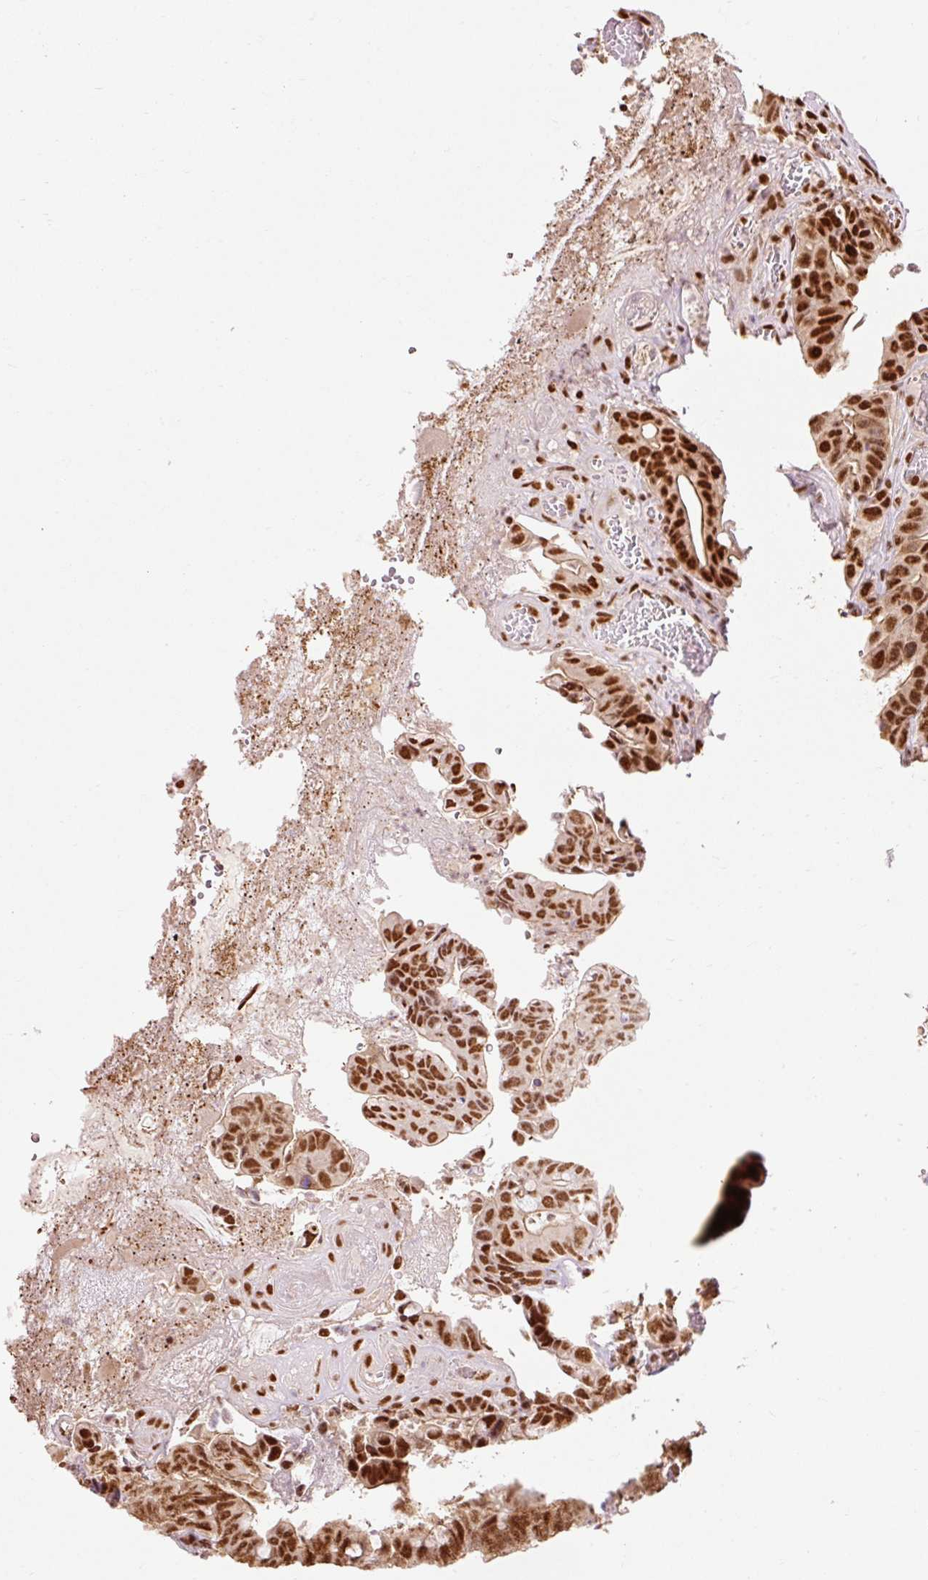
{"staining": {"intensity": "strong", "quantity": ">75%", "location": "nuclear"}, "tissue": "colorectal cancer", "cell_type": "Tumor cells", "image_type": "cancer", "snomed": [{"axis": "morphology", "description": "Adenocarcinoma, NOS"}, {"axis": "topography", "description": "Colon"}], "caption": "Strong nuclear positivity is identified in about >75% of tumor cells in adenocarcinoma (colorectal).", "gene": "ZBTB44", "patient": {"sex": "female", "age": 82}}